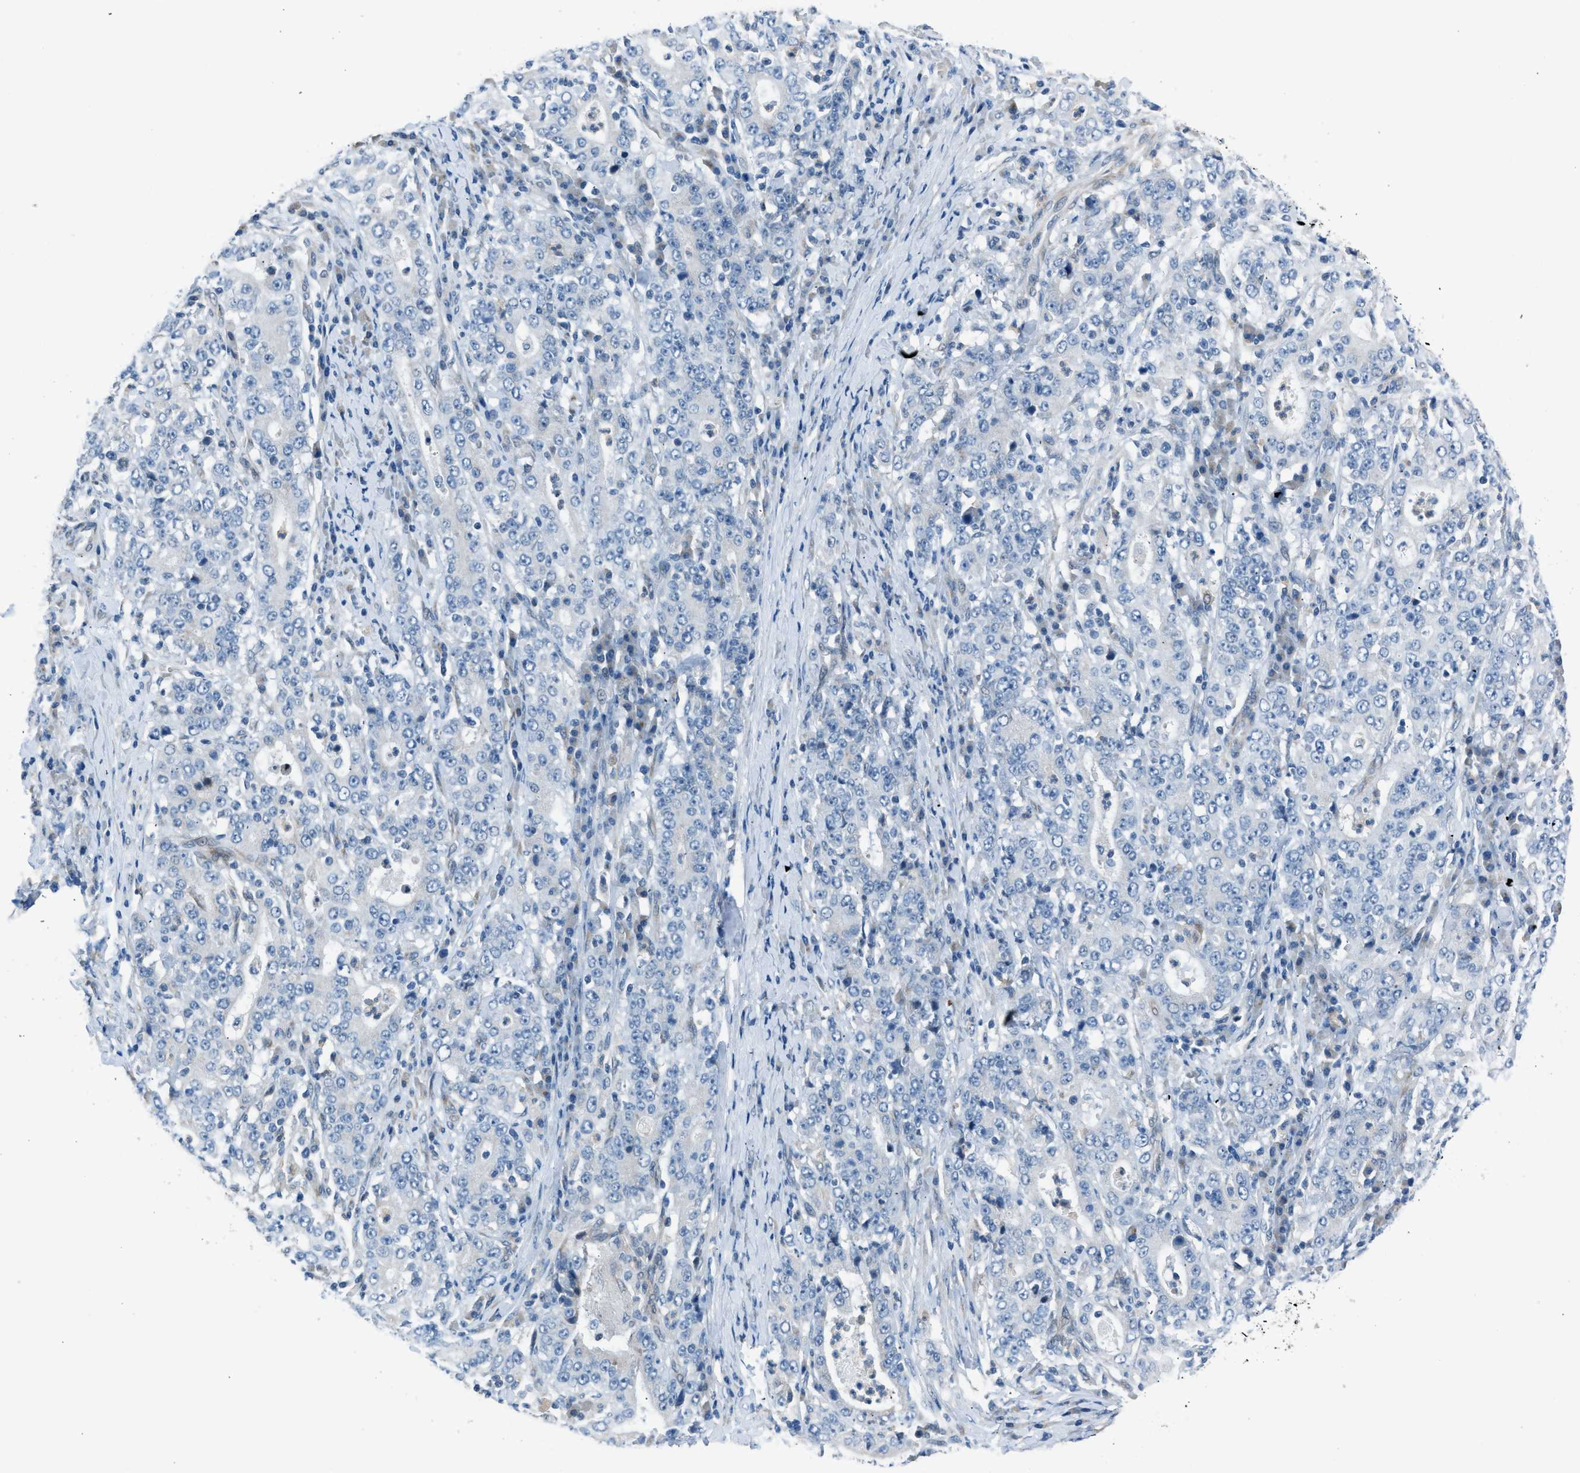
{"staining": {"intensity": "negative", "quantity": "none", "location": "none"}, "tissue": "stomach cancer", "cell_type": "Tumor cells", "image_type": "cancer", "snomed": [{"axis": "morphology", "description": "Normal tissue, NOS"}, {"axis": "morphology", "description": "Adenocarcinoma, NOS"}, {"axis": "topography", "description": "Stomach, upper"}, {"axis": "topography", "description": "Stomach"}], "caption": "Stomach cancer was stained to show a protein in brown. There is no significant expression in tumor cells.", "gene": "RNF41", "patient": {"sex": "male", "age": 59}}